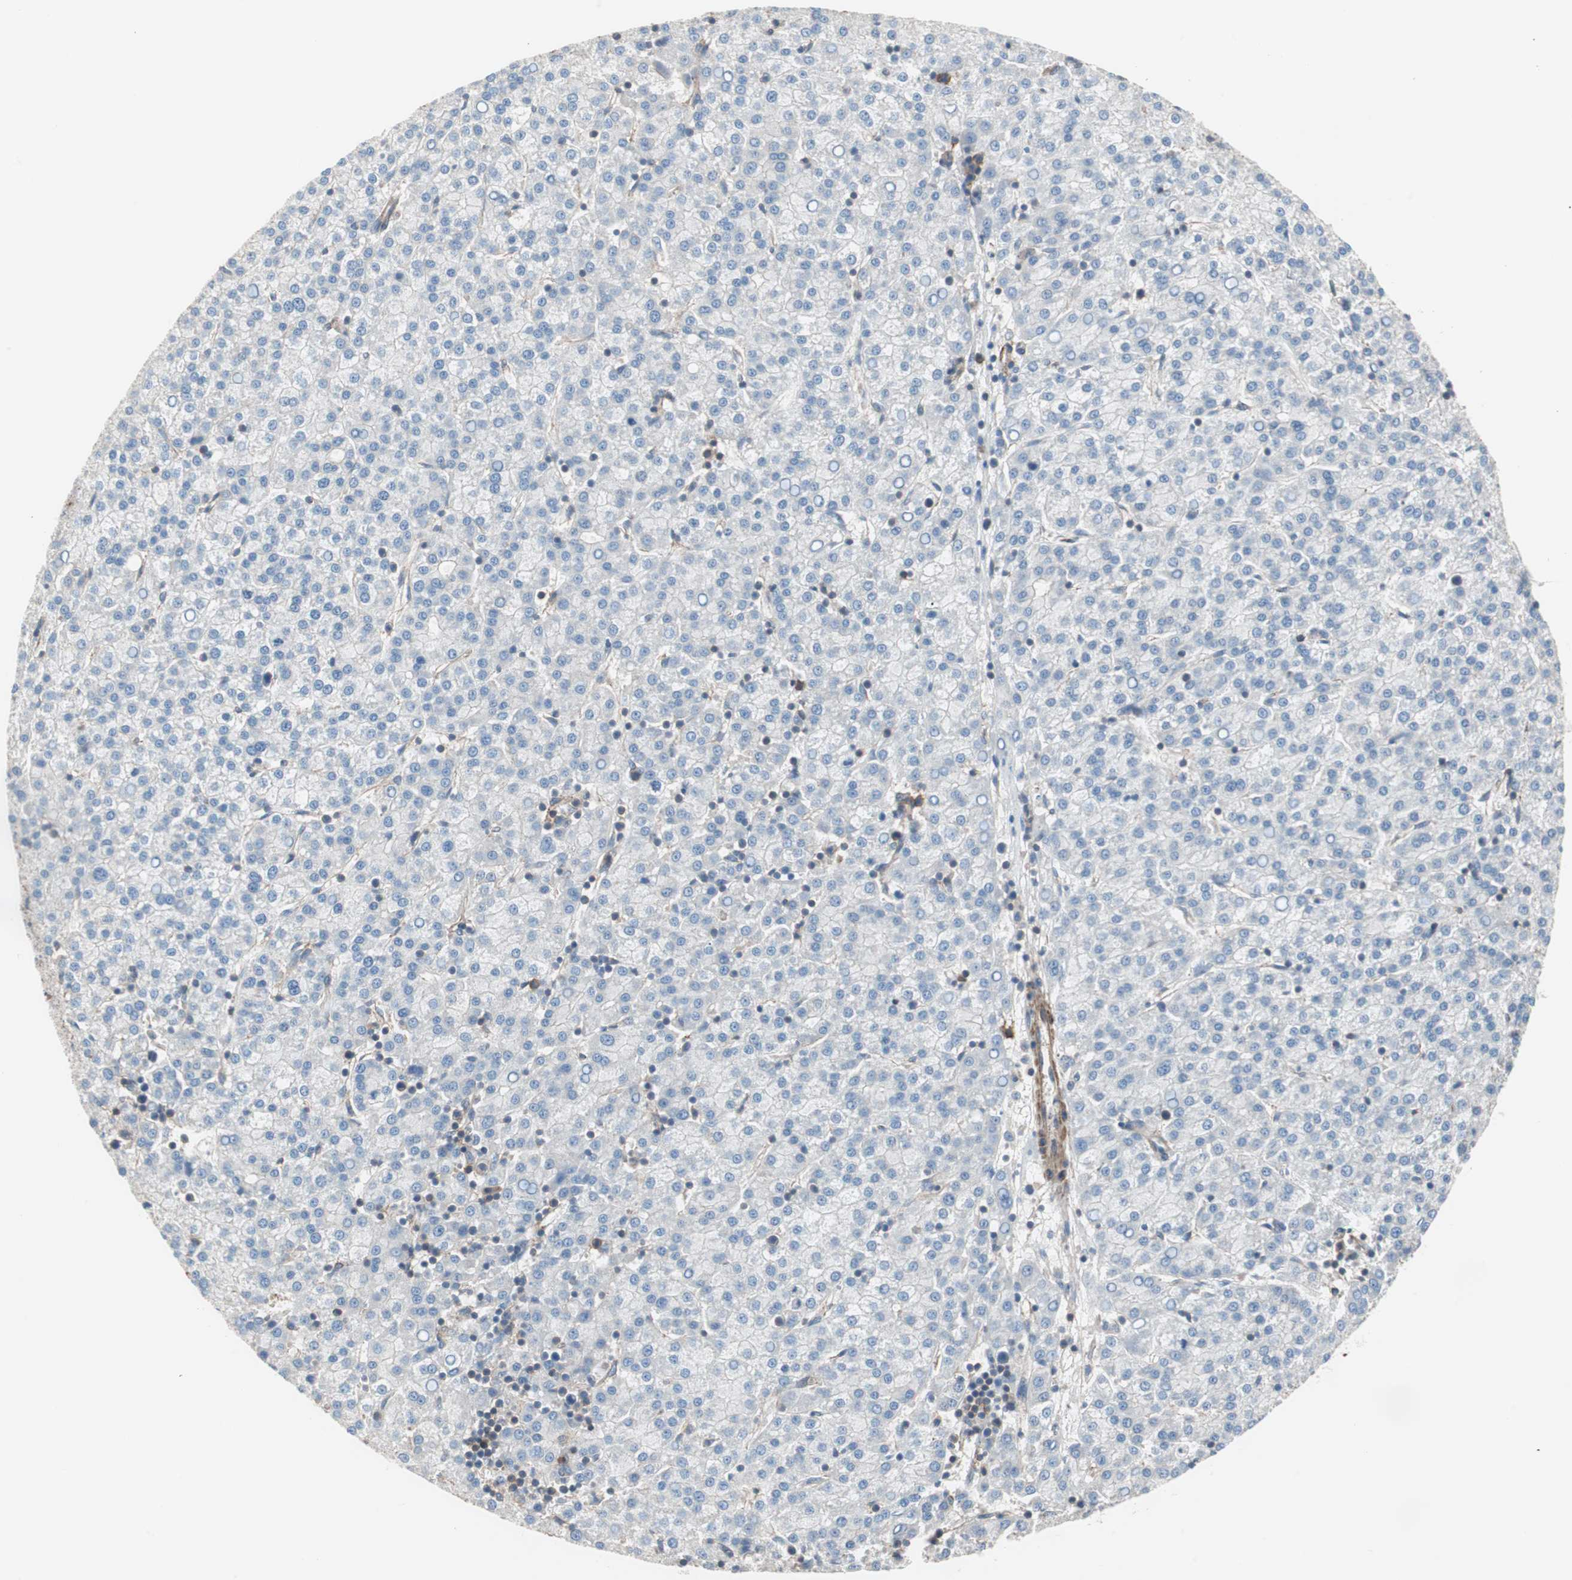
{"staining": {"intensity": "negative", "quantity": "none", "location": "none"}, "tissue": "liver cancer", "cell_type": "Tumor cells", "image_type": "cancer", "snomed": [{"axis": "morphology", "description": "Carcinoma, Hepatocellular, NOS"}, {"axis": "topography", "description": "Liver"}], "caption": "Protein analysis of liver hepatocellular carcinoma reveals no significant positivity in tumor cells.", "gene": "GPR160", "patient": {"sex": "female", "age": 58}}